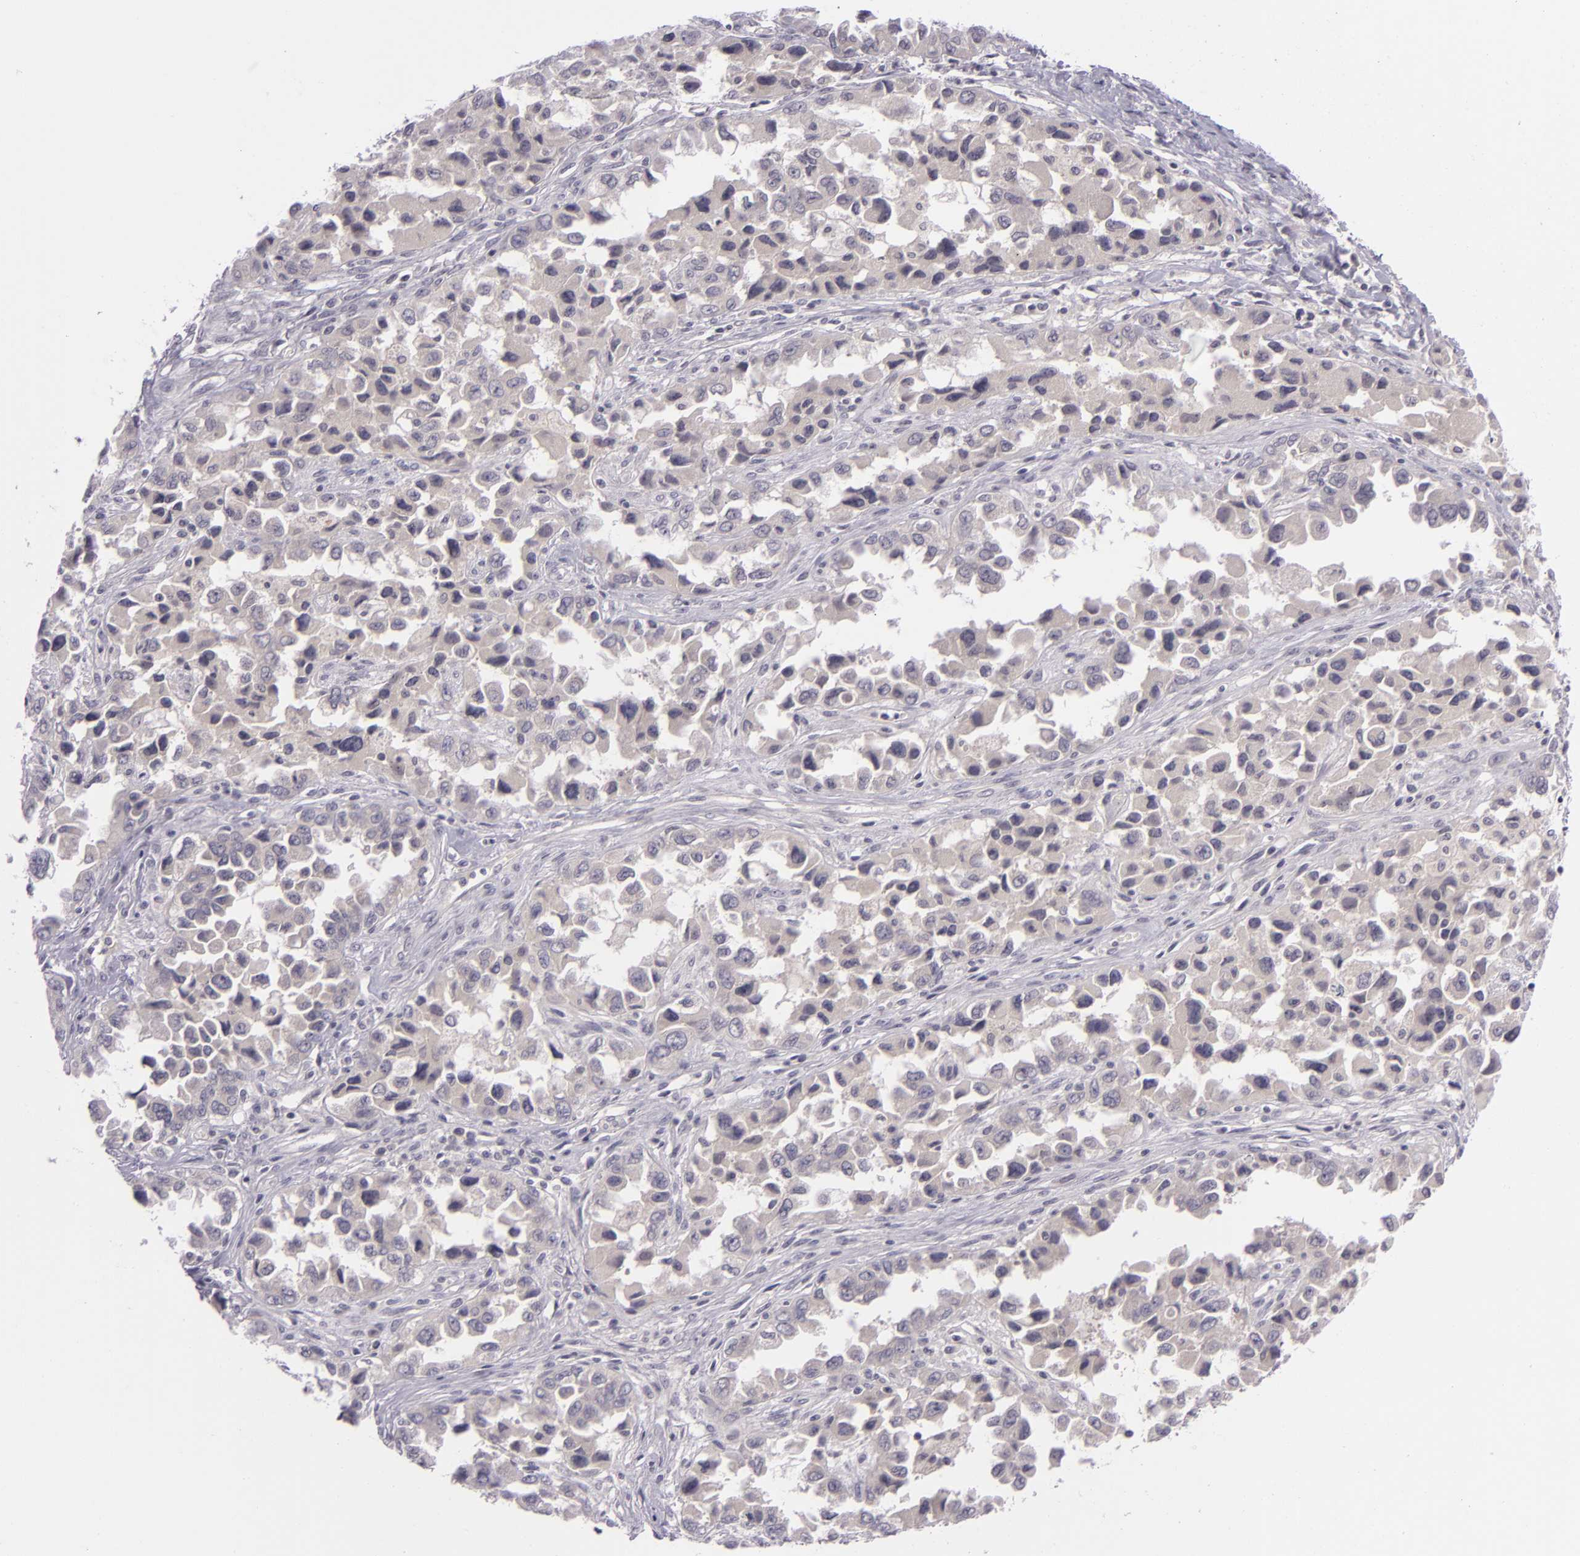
{"staining": {"intensity": "weak", "quantity": "25%-75%", "location": "nuclear"}, "tissue": "ovarian cancer", "cell_type": "Tumor cells", "image_type": "cancer", "snomed": [{"axis": "morphology", "description": "Cystadenocarcinoma, serous, NOS"}, {"axis": "topography", "description": "Ovary"}], "caption": "Ovarian cancer tissue shows weak nuclear staining in approximately 25%-75% of tumor cells, visualized by immunohistochemistry.", "gene": "DAG1", "patient": {"sex": "female", "age": 84}}